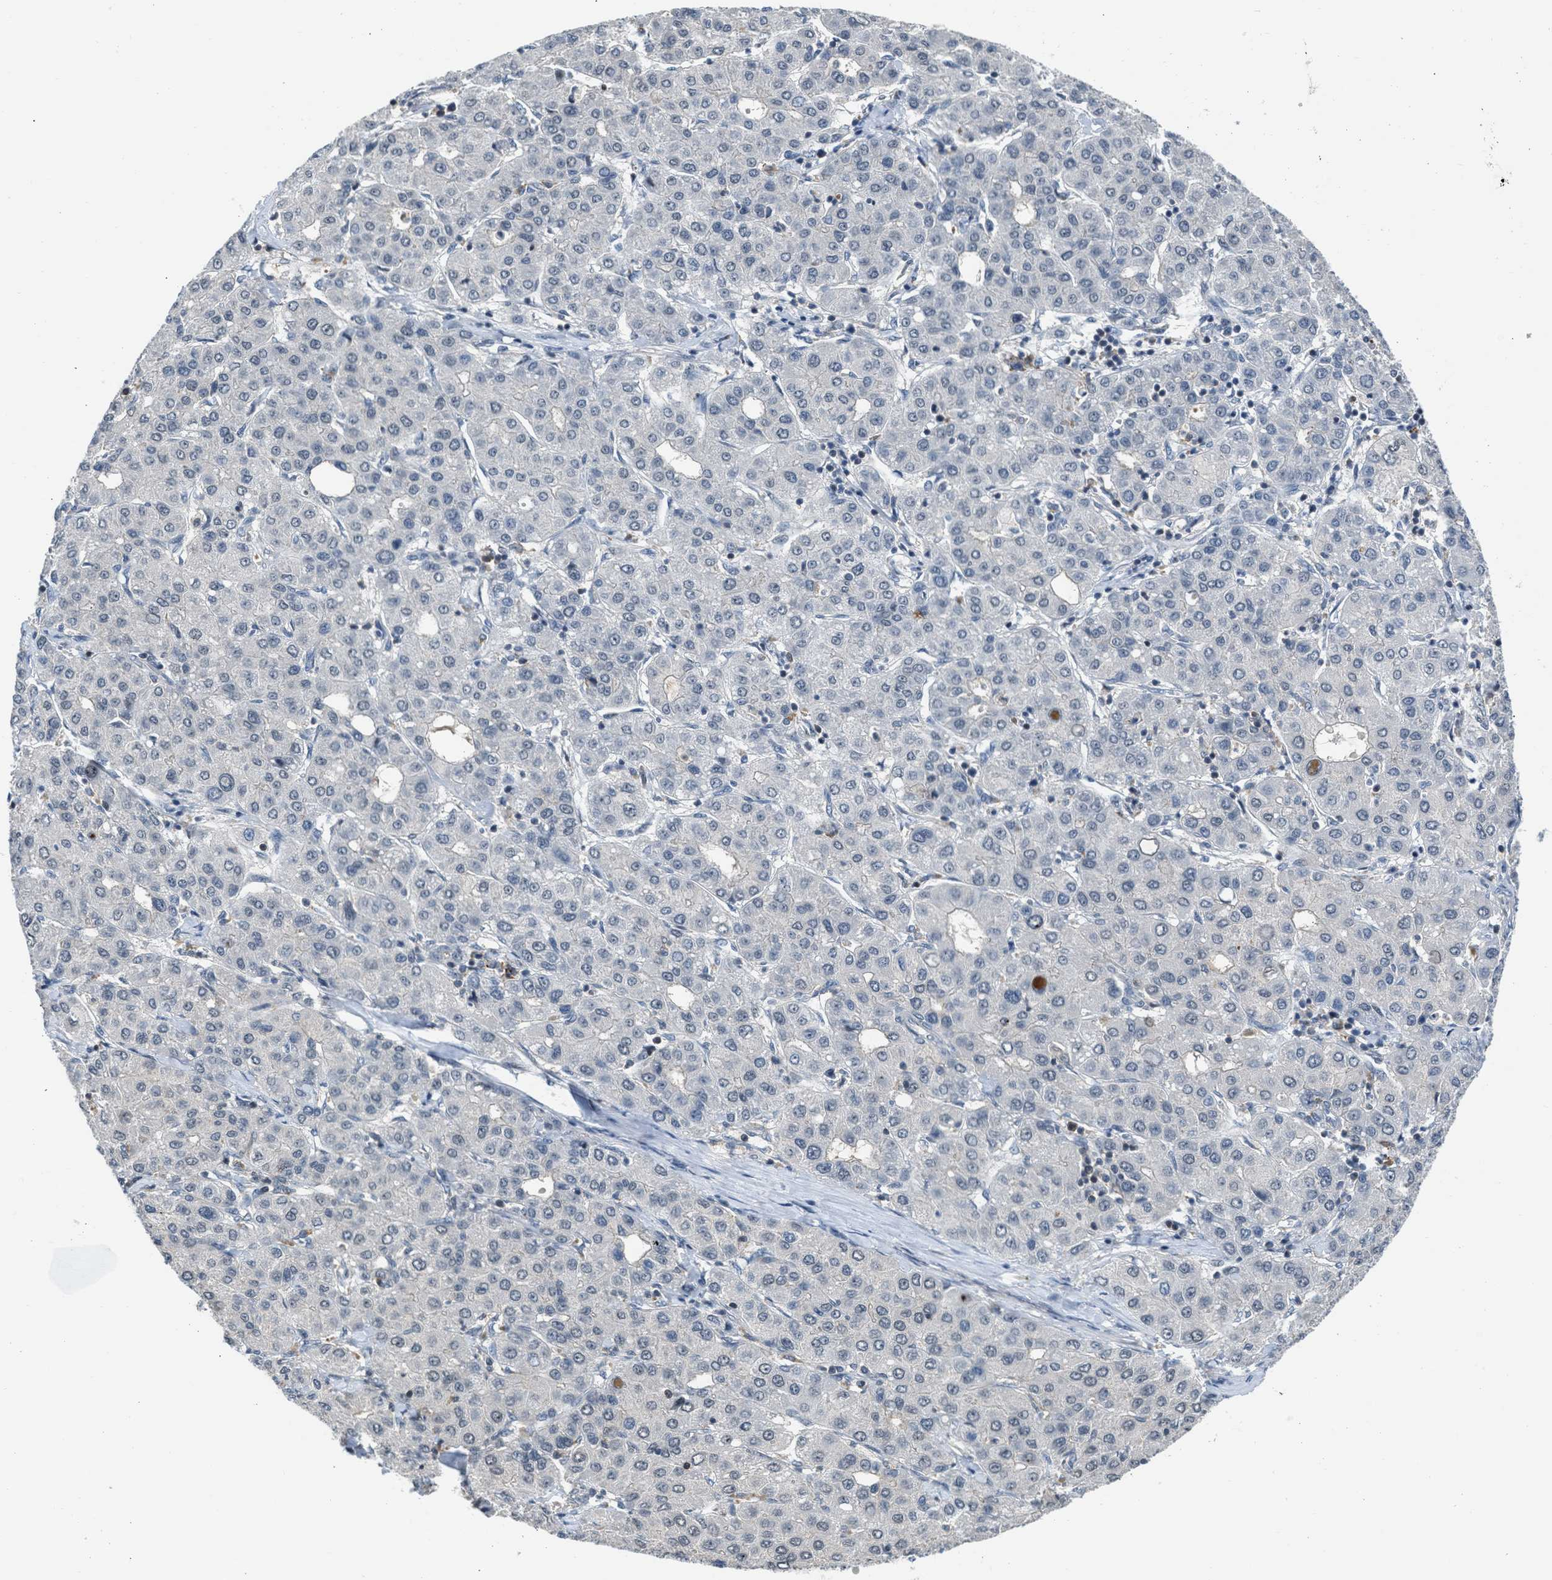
{"staining": {"intensity": "negative", "quantity": "none", "location": "none"}, "tissue": "liver cancer", "cell_type": "Tumor cells", "image_type": "cancer", "snomed": [{"axis": "morphology", "description": "Carcinoma, Hepatocellular, NOS"}, {"axis": "topography", "description": "Liver"}], "caption": "DAB immunohistochemical staining of liver cancer (hepatocellular carcinoma) demonstrates no significant expression in tumor cells.", "gene": "TTBK2", "patient": {"sex": "male", "age": 65}}